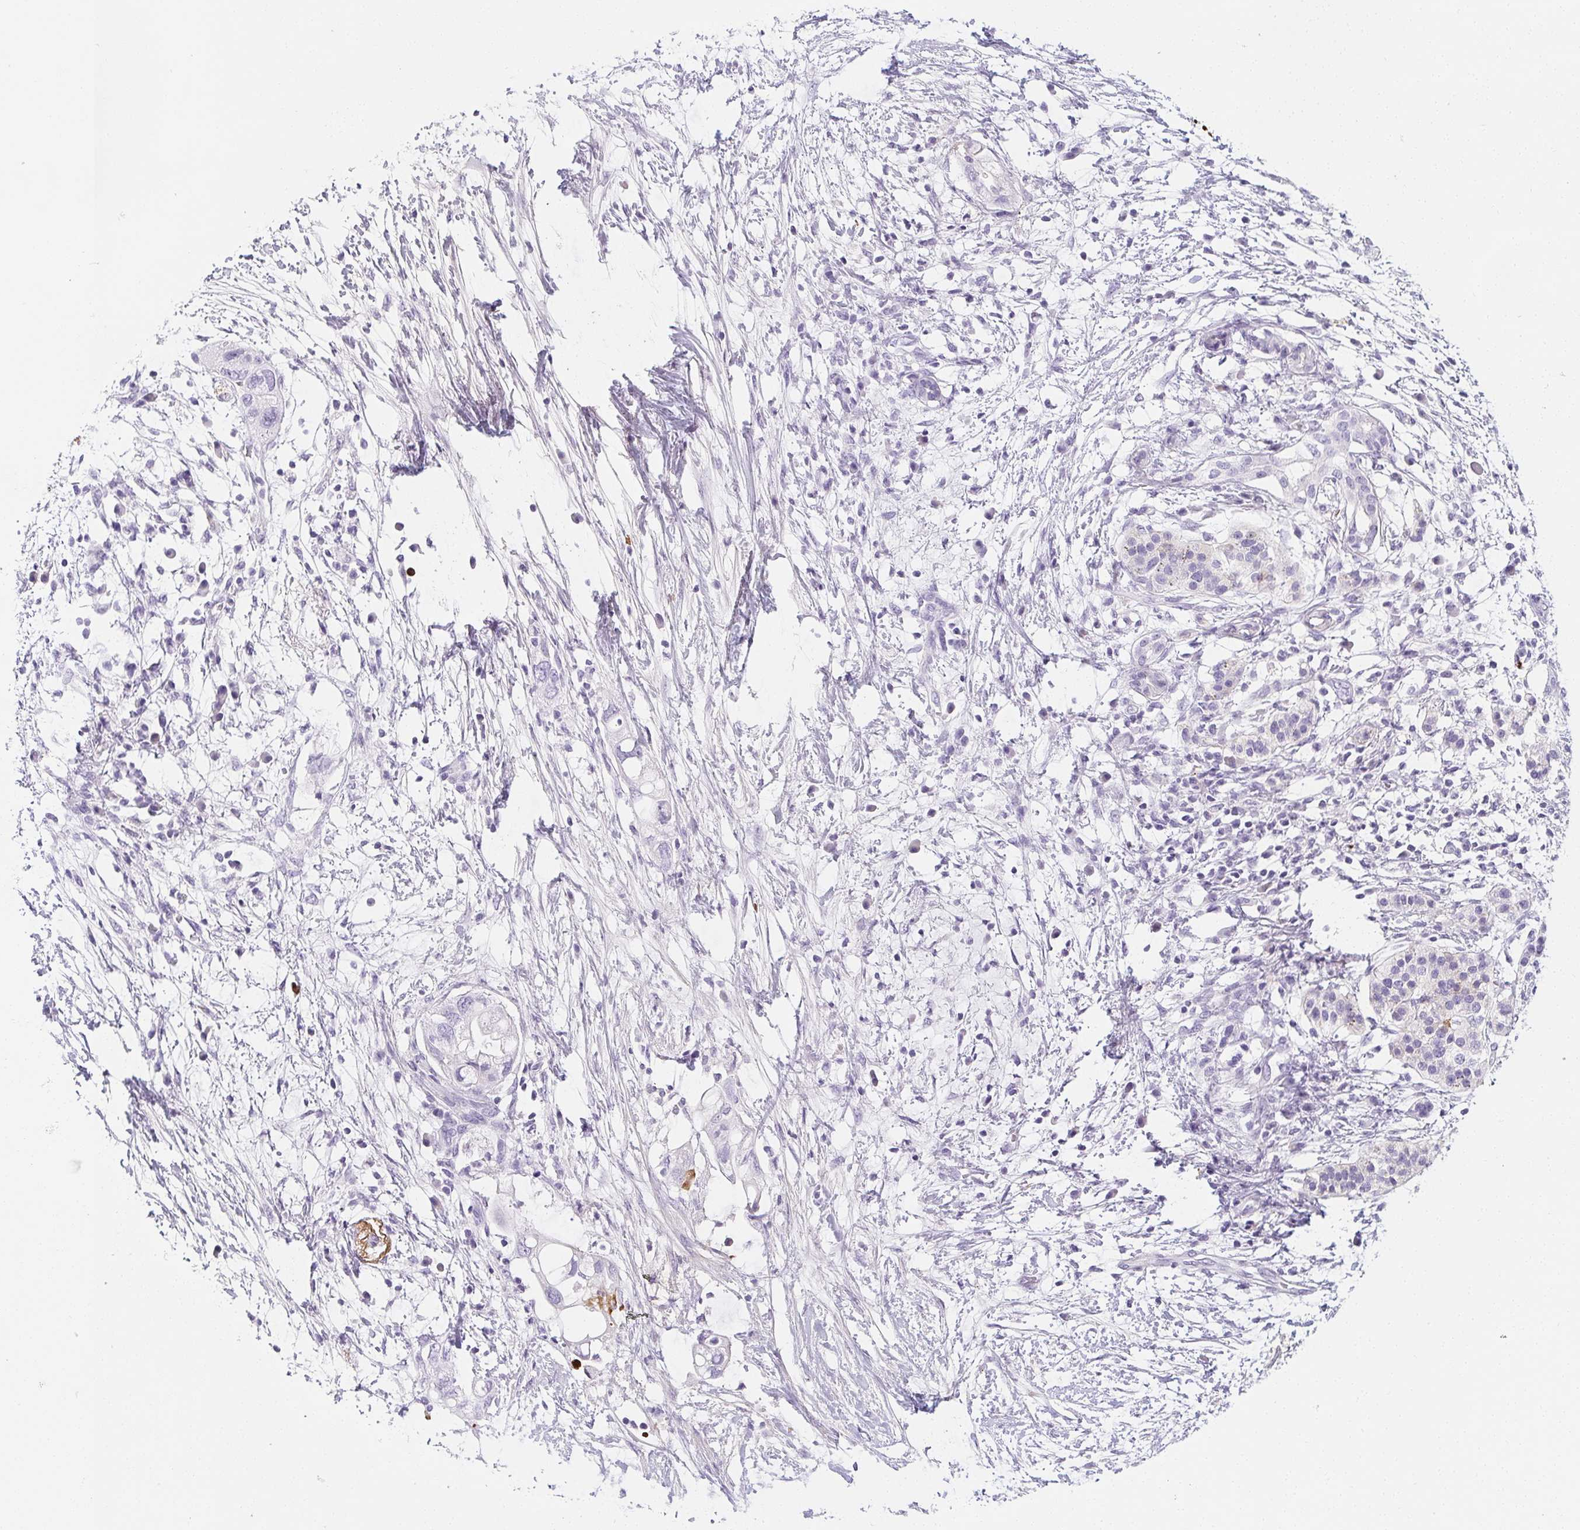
{"staining": {"intensity": "negative", "quantity": "none", "location": "none"}, "tissue": "pancreatic cancer", "cell_type": "Tumor cells", "image_type": "cancer", "snomed": [{"axis": "morphology", "description": "Adenocarcinoma, NOS"}, {"axis": "topography", "description": "Pancreas"}], "caption": "Immunohistochemistry image of neoplastic tissue: pancreatic cancer stained with DAB (3,3'-diaminobenzidine) exhibits no significant protein expression in tumor cells. (Stains: DAB IHC with hematoxylin counter stain, Microscopy: brightfield microscopy at high magnification).", "gene": "VTN", "patient": {"sex": "female", "age": 72}}